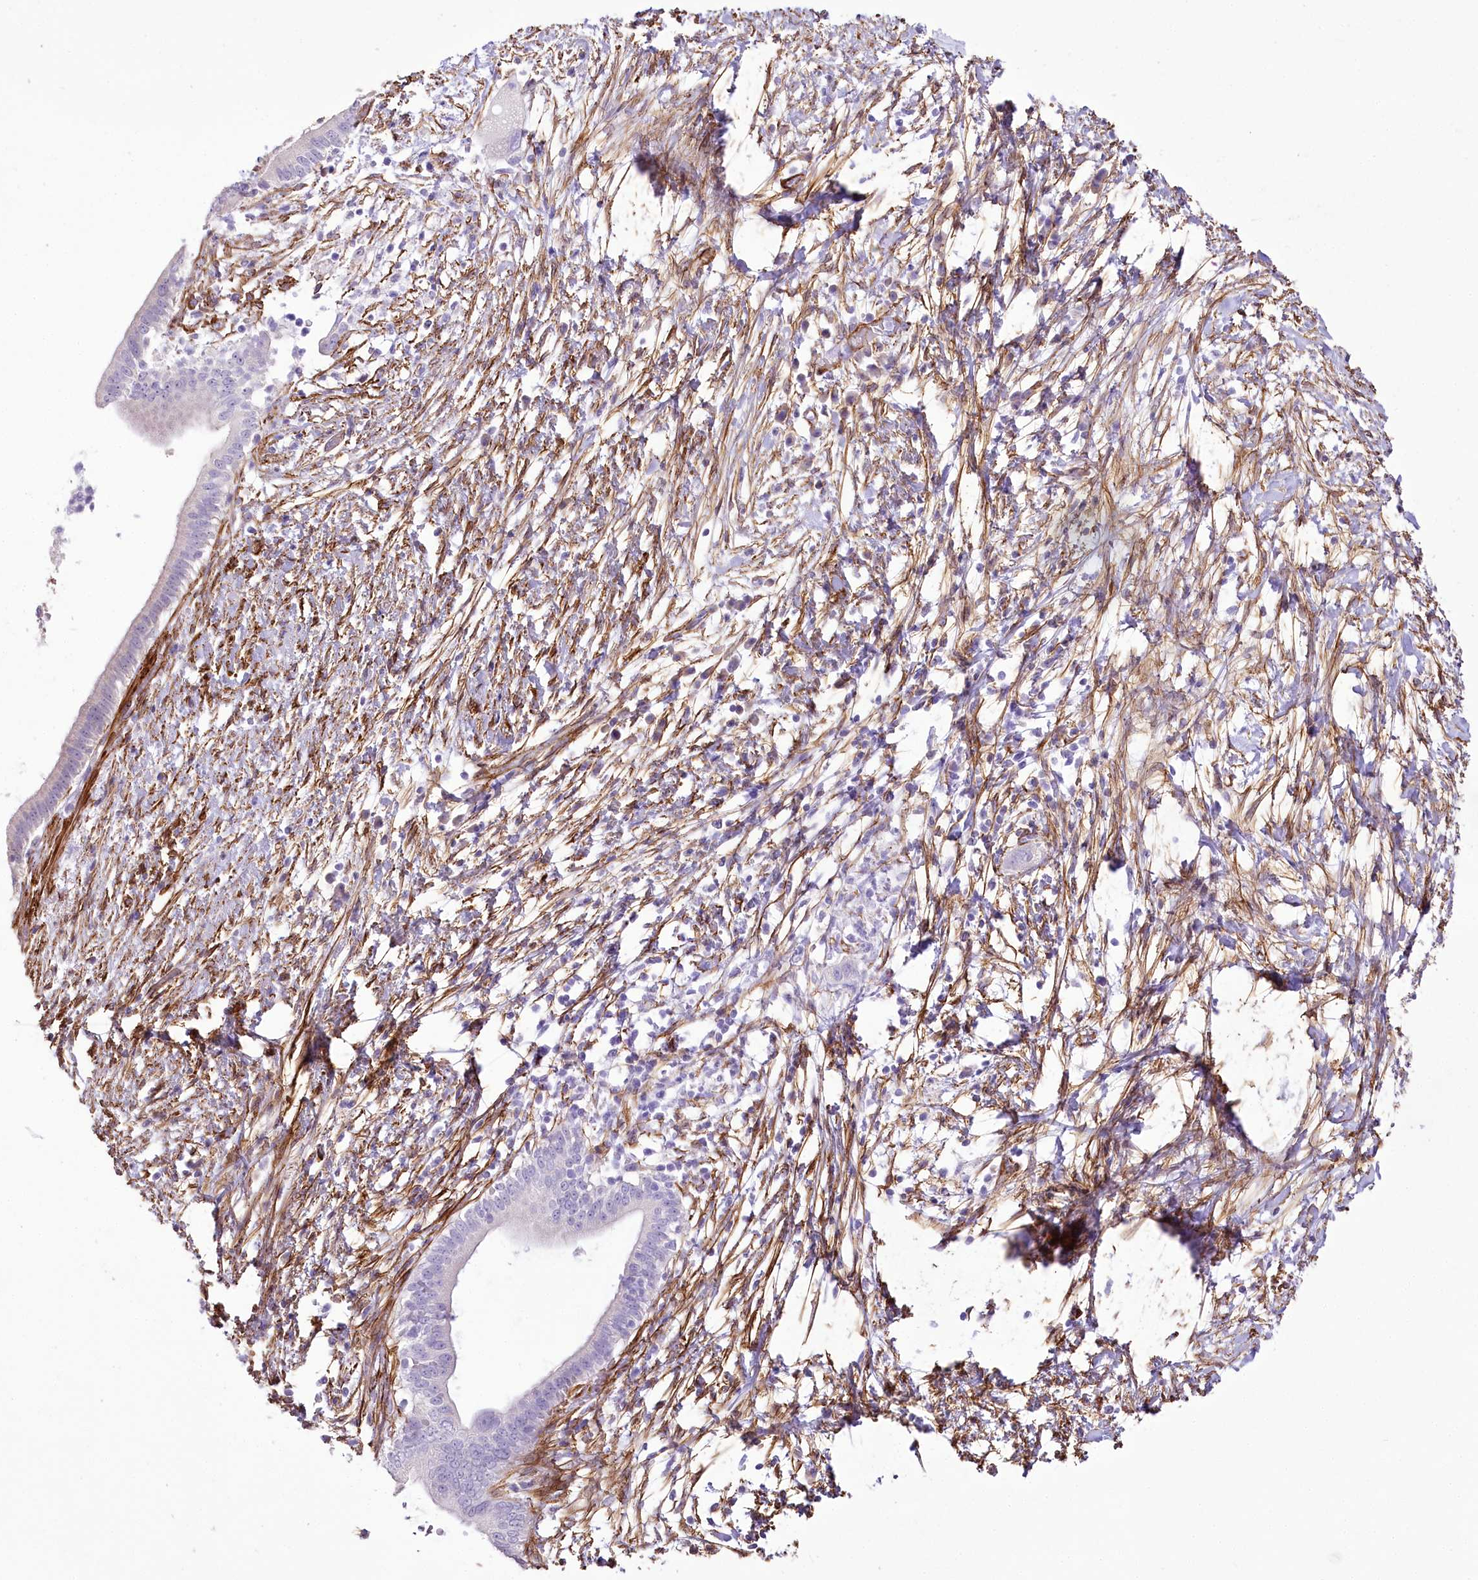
{"staining": {"intensity": "negative", "quantity": "none", "location": "none"}, "tissue": "pancreatic cancer", "cell_type": "Tumor cells", "image_type": "cancer", "snomed": [{"axis": "morphology", "description": "Adenocarcinoma, NOS"}, {"axis": "topography", "description": "Pancreas"}], "caption": "Tumor cells show no significant protein positivity in pancreatic cancer.", "gene": "SYNPO2", "patient": {"sex": "male", "age": 68}}